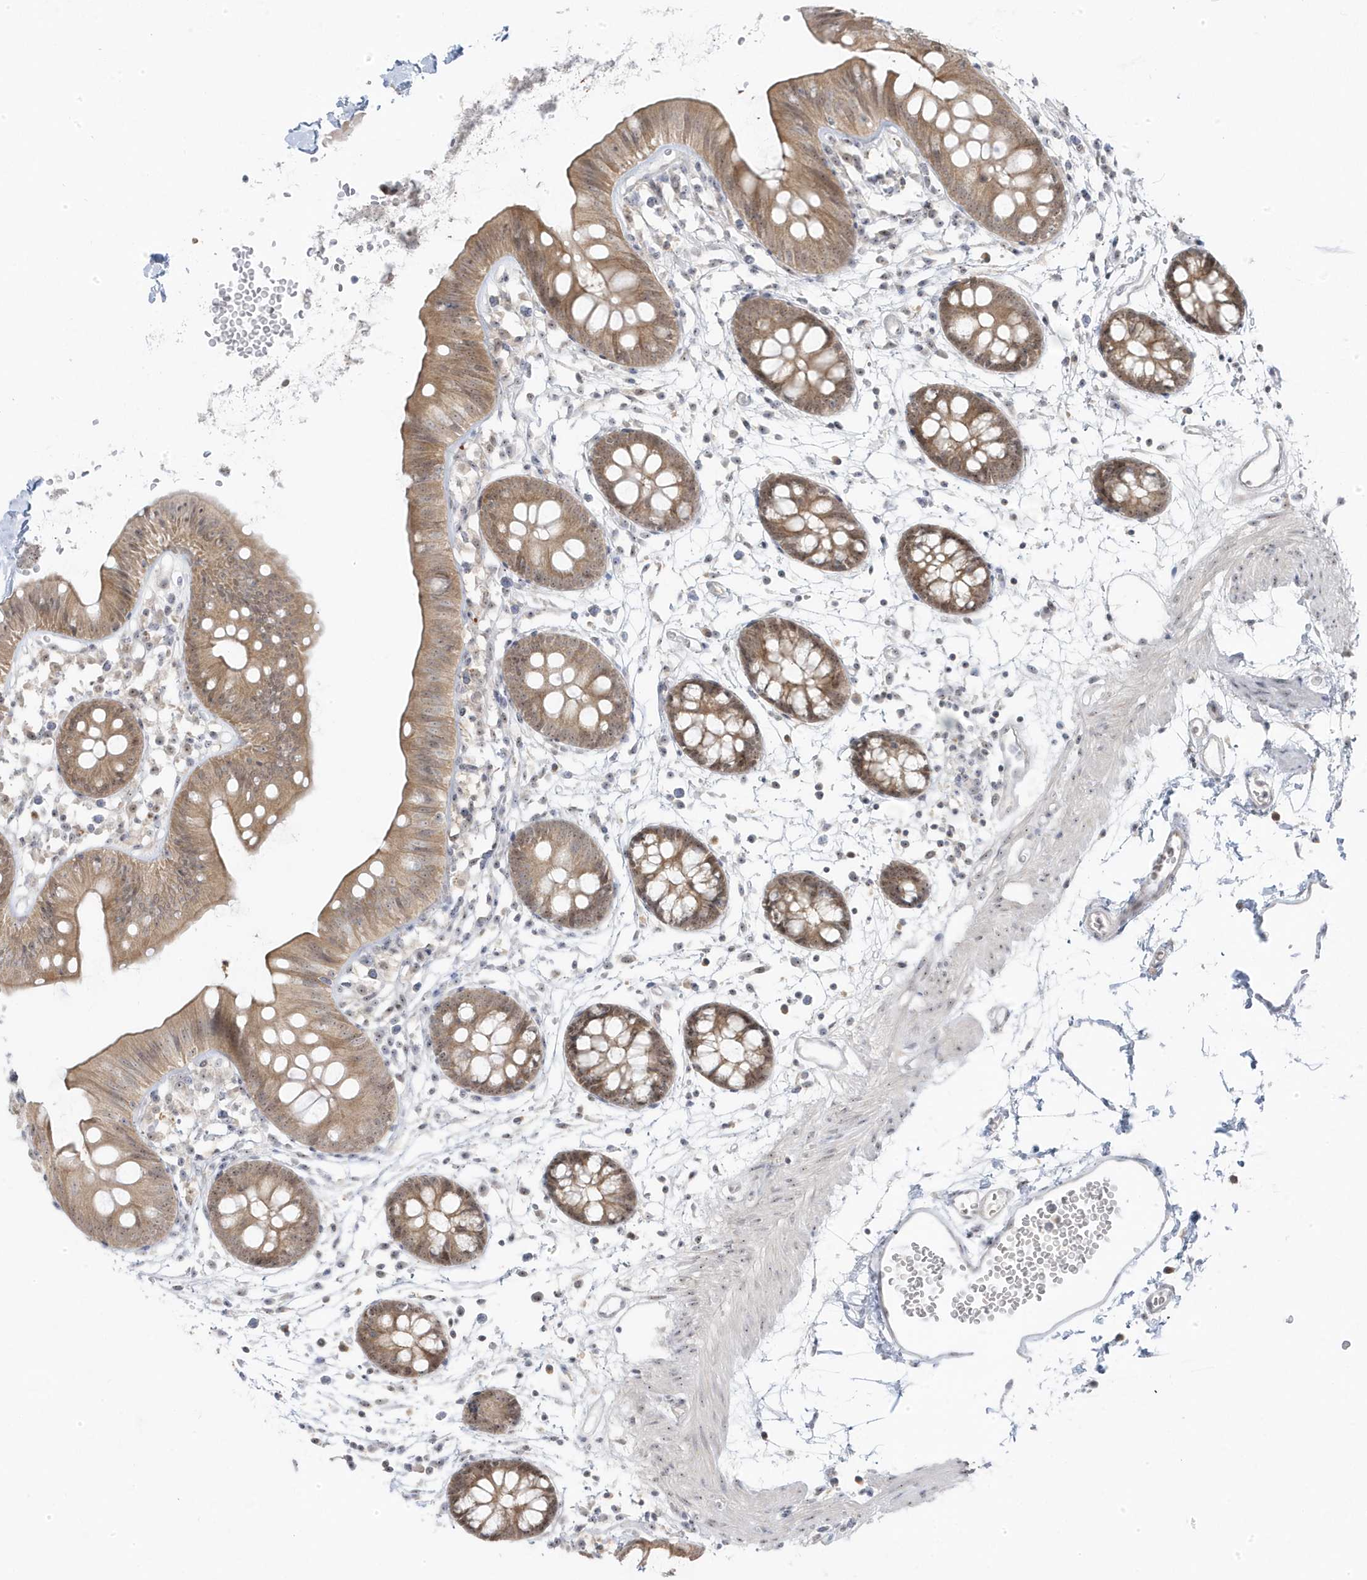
{"staining": {"intensity": "negative", "quantity": "none", "location": "none"}, "tissue": "colon", "cell_type": "Endothelial cells", "image_type": "normal", "snomed": [{"axis": "morphology", "description": "Normal tissue, NOS"}, {"axis": "topography", "description": "Colon"}], "caption": "Immunohistochemistry (IHC) histopathology image of benign colon stained for a protein (brown), which displays no staining in endothelial cells.", "gene": "TSEN15", "patient": {"sex": "male", "age": 56}}